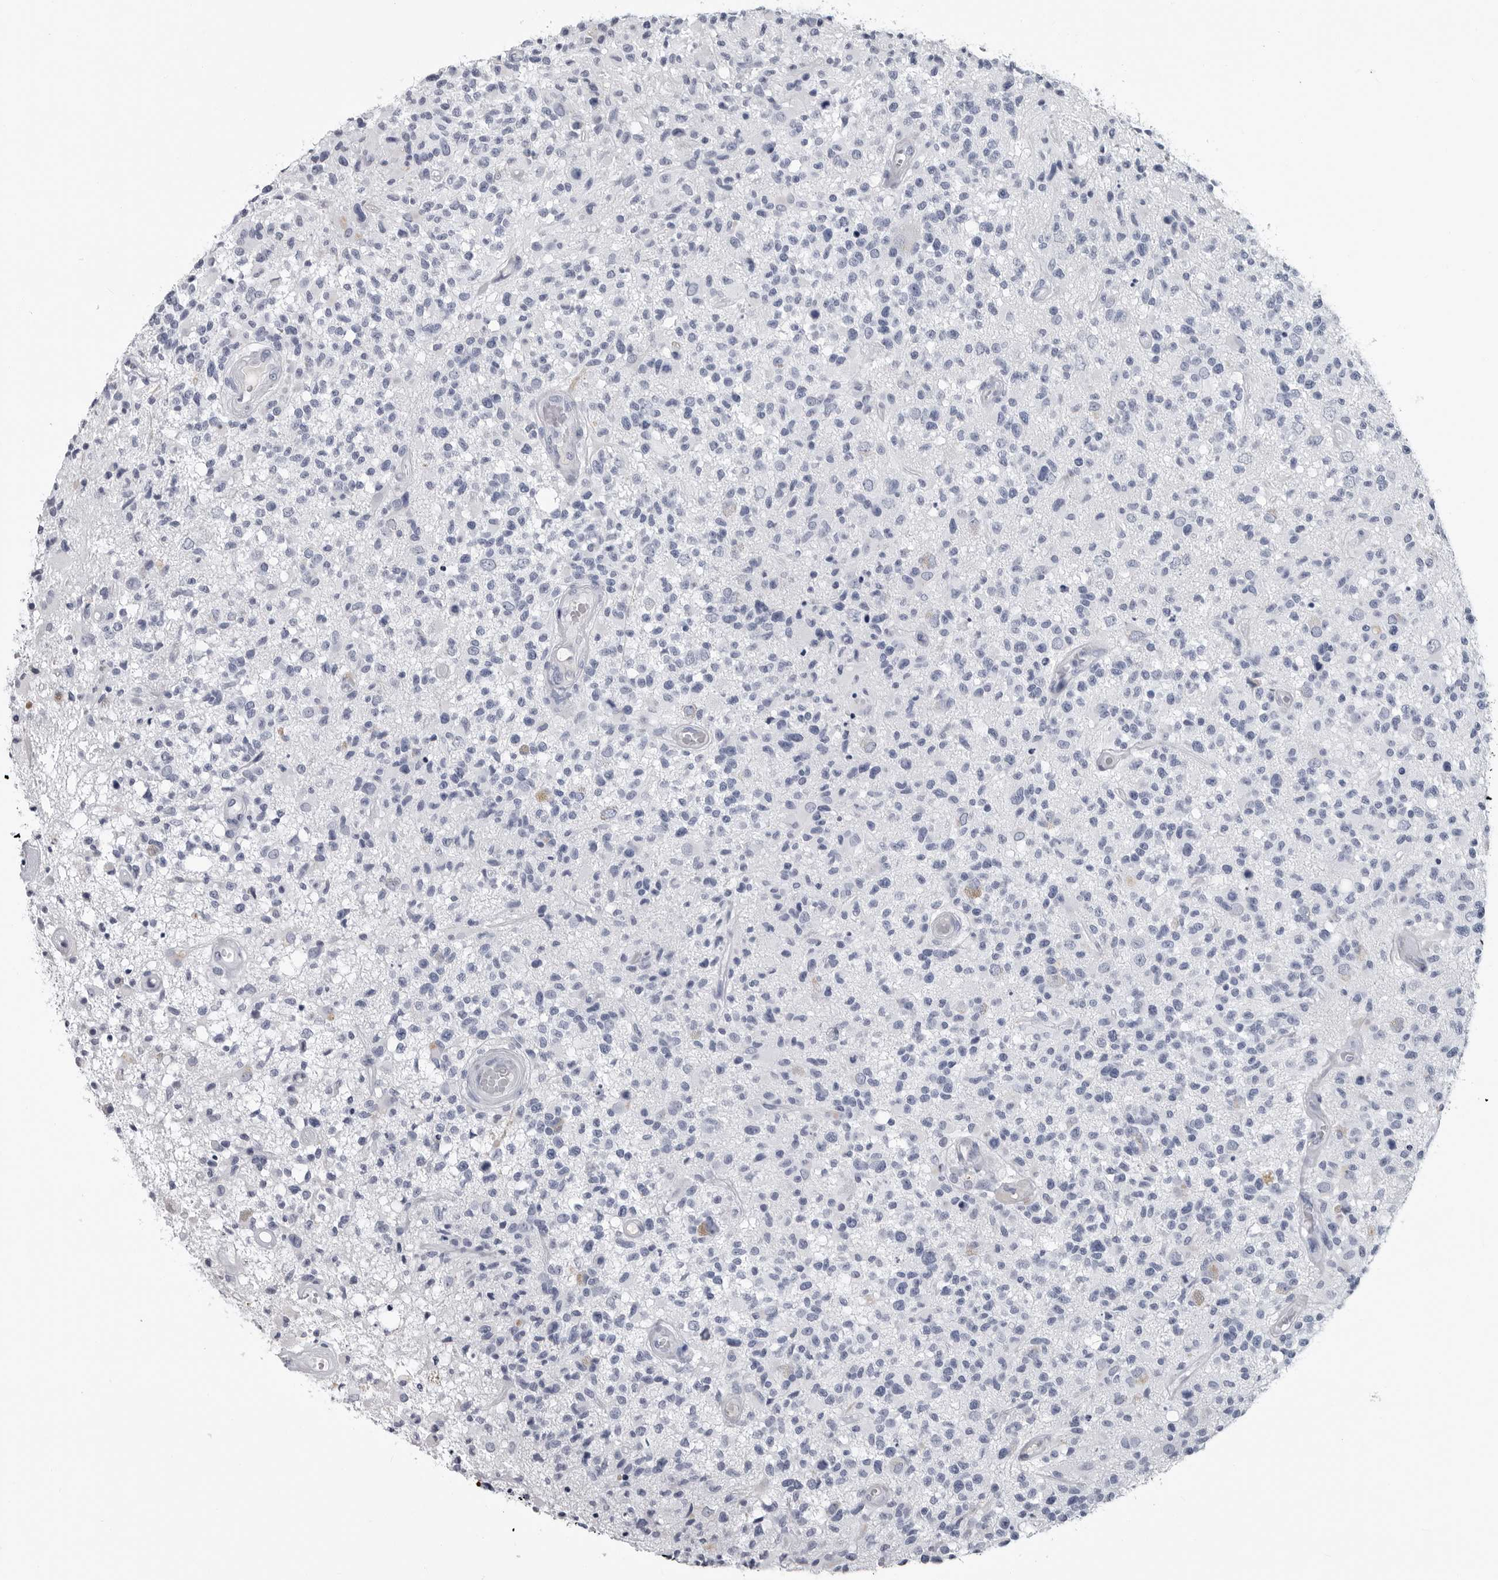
{"staining": {"intensity": "negative", "quantity": "none", "location": "none"}, "tissue": "glioma", "cell_type": "Tumor cells", "image_type": "cancer", "snomed": [{"axis": "morphology", "description": "Glioma, malignant, High grade"}, {"axis": "morphology", "description": "Glioblastoma, NOS"}, {"axis": "topography", "description": "Brain"}], "caption": "Tumor cells show no significant protein staining in glioma.", "gene": "AMPD1", "patient": {"sex": "male", "age": 60}}